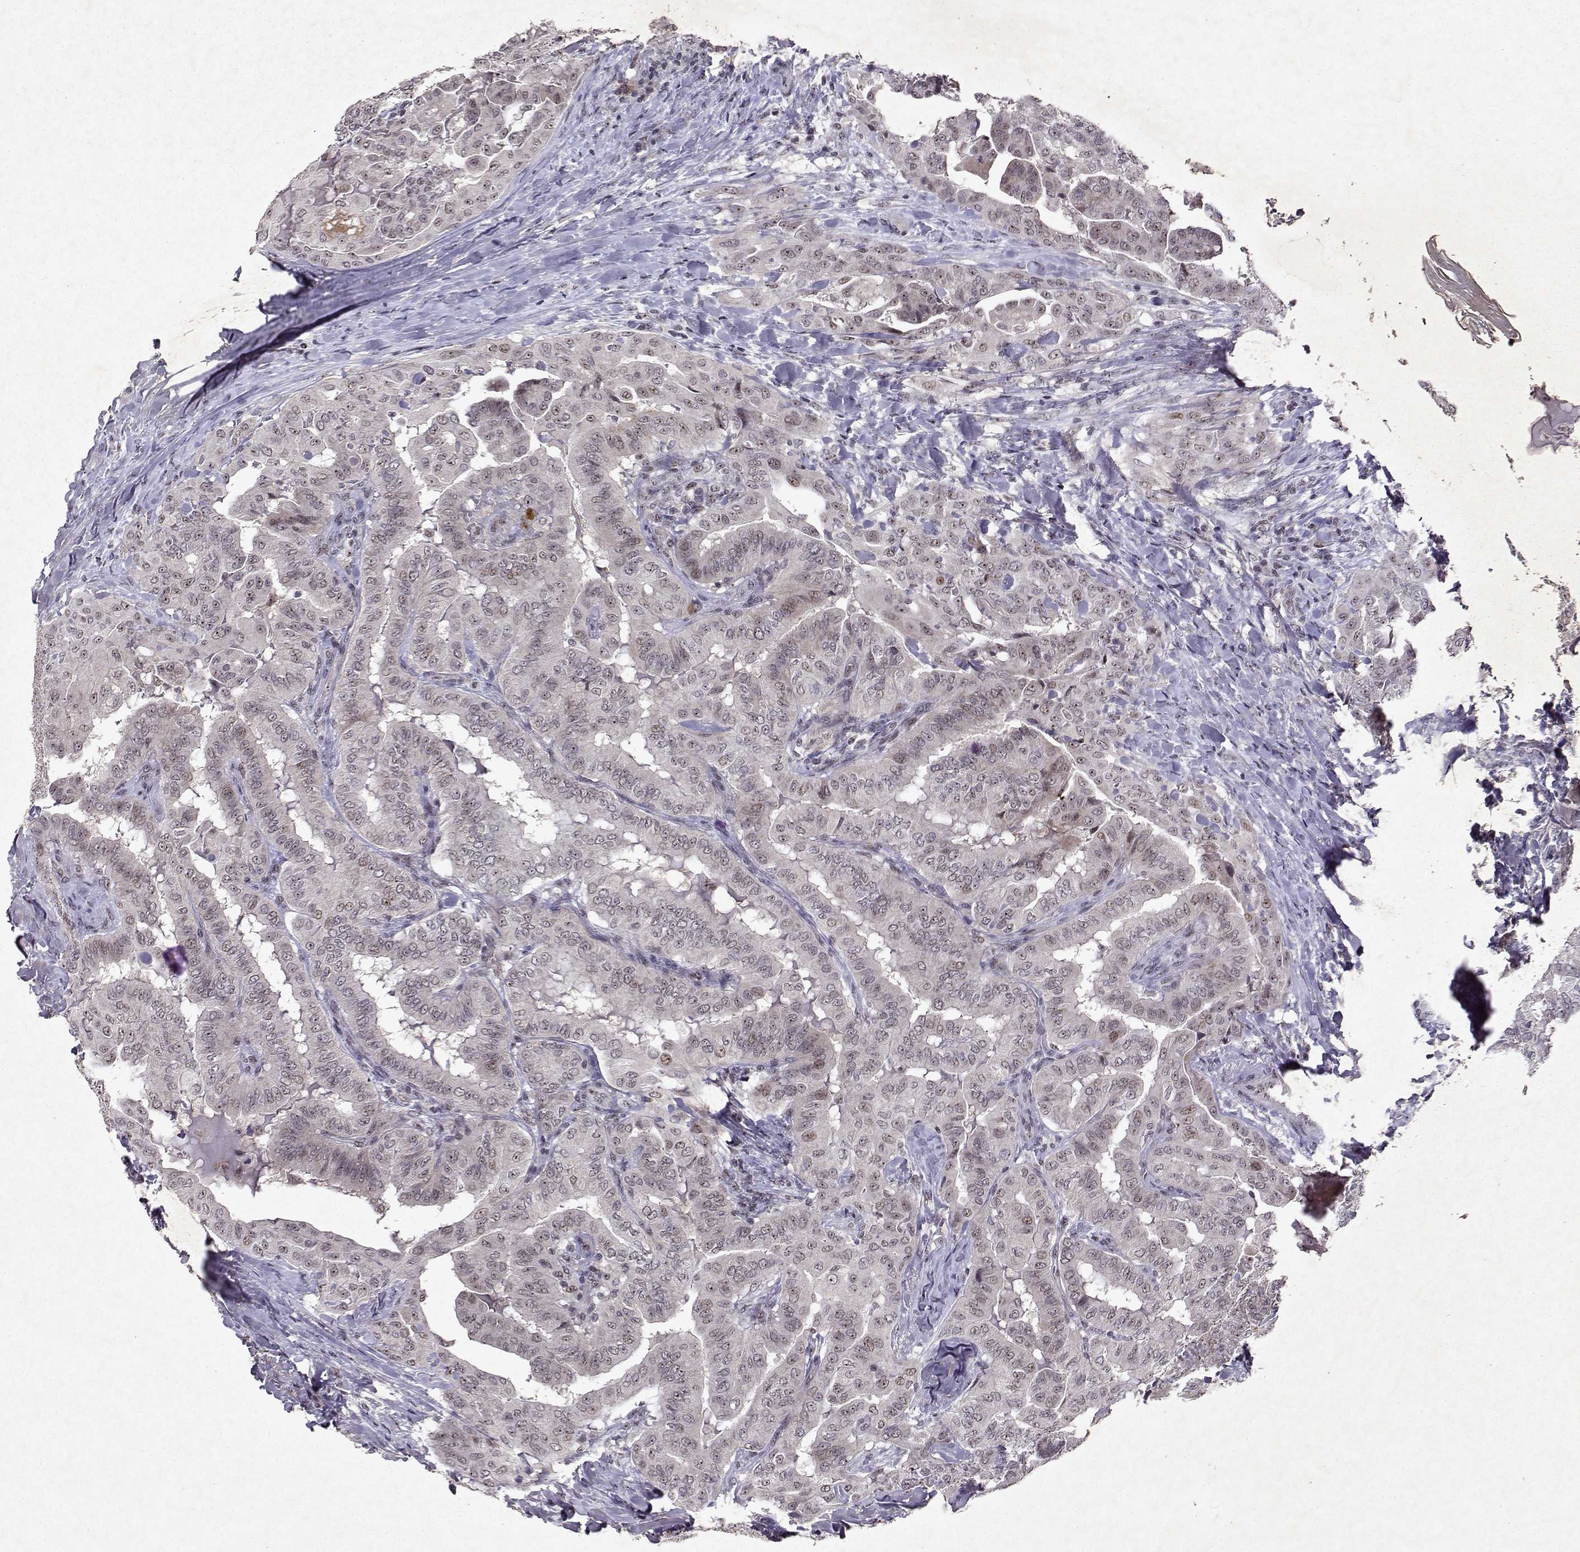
{"staining": {"intensity": "weak", "quantity": "<25%", "location": "nuclear"}, "tissue": "thyroid cancer", "cell_type": "Tumor cells", "image_type": "cancer", "snomed": [{"axis": "morphology", "description": "Papillary adenocarcinoma, NOS"}, {"axis": "topography", "description": "Thyroid gland"}], "caption": "Photomicrograph shows no significant protein staining in tumor cells of thyroid cancer.", "gene": "DDX56", "patient": {"sex": "female", "age": 68}}